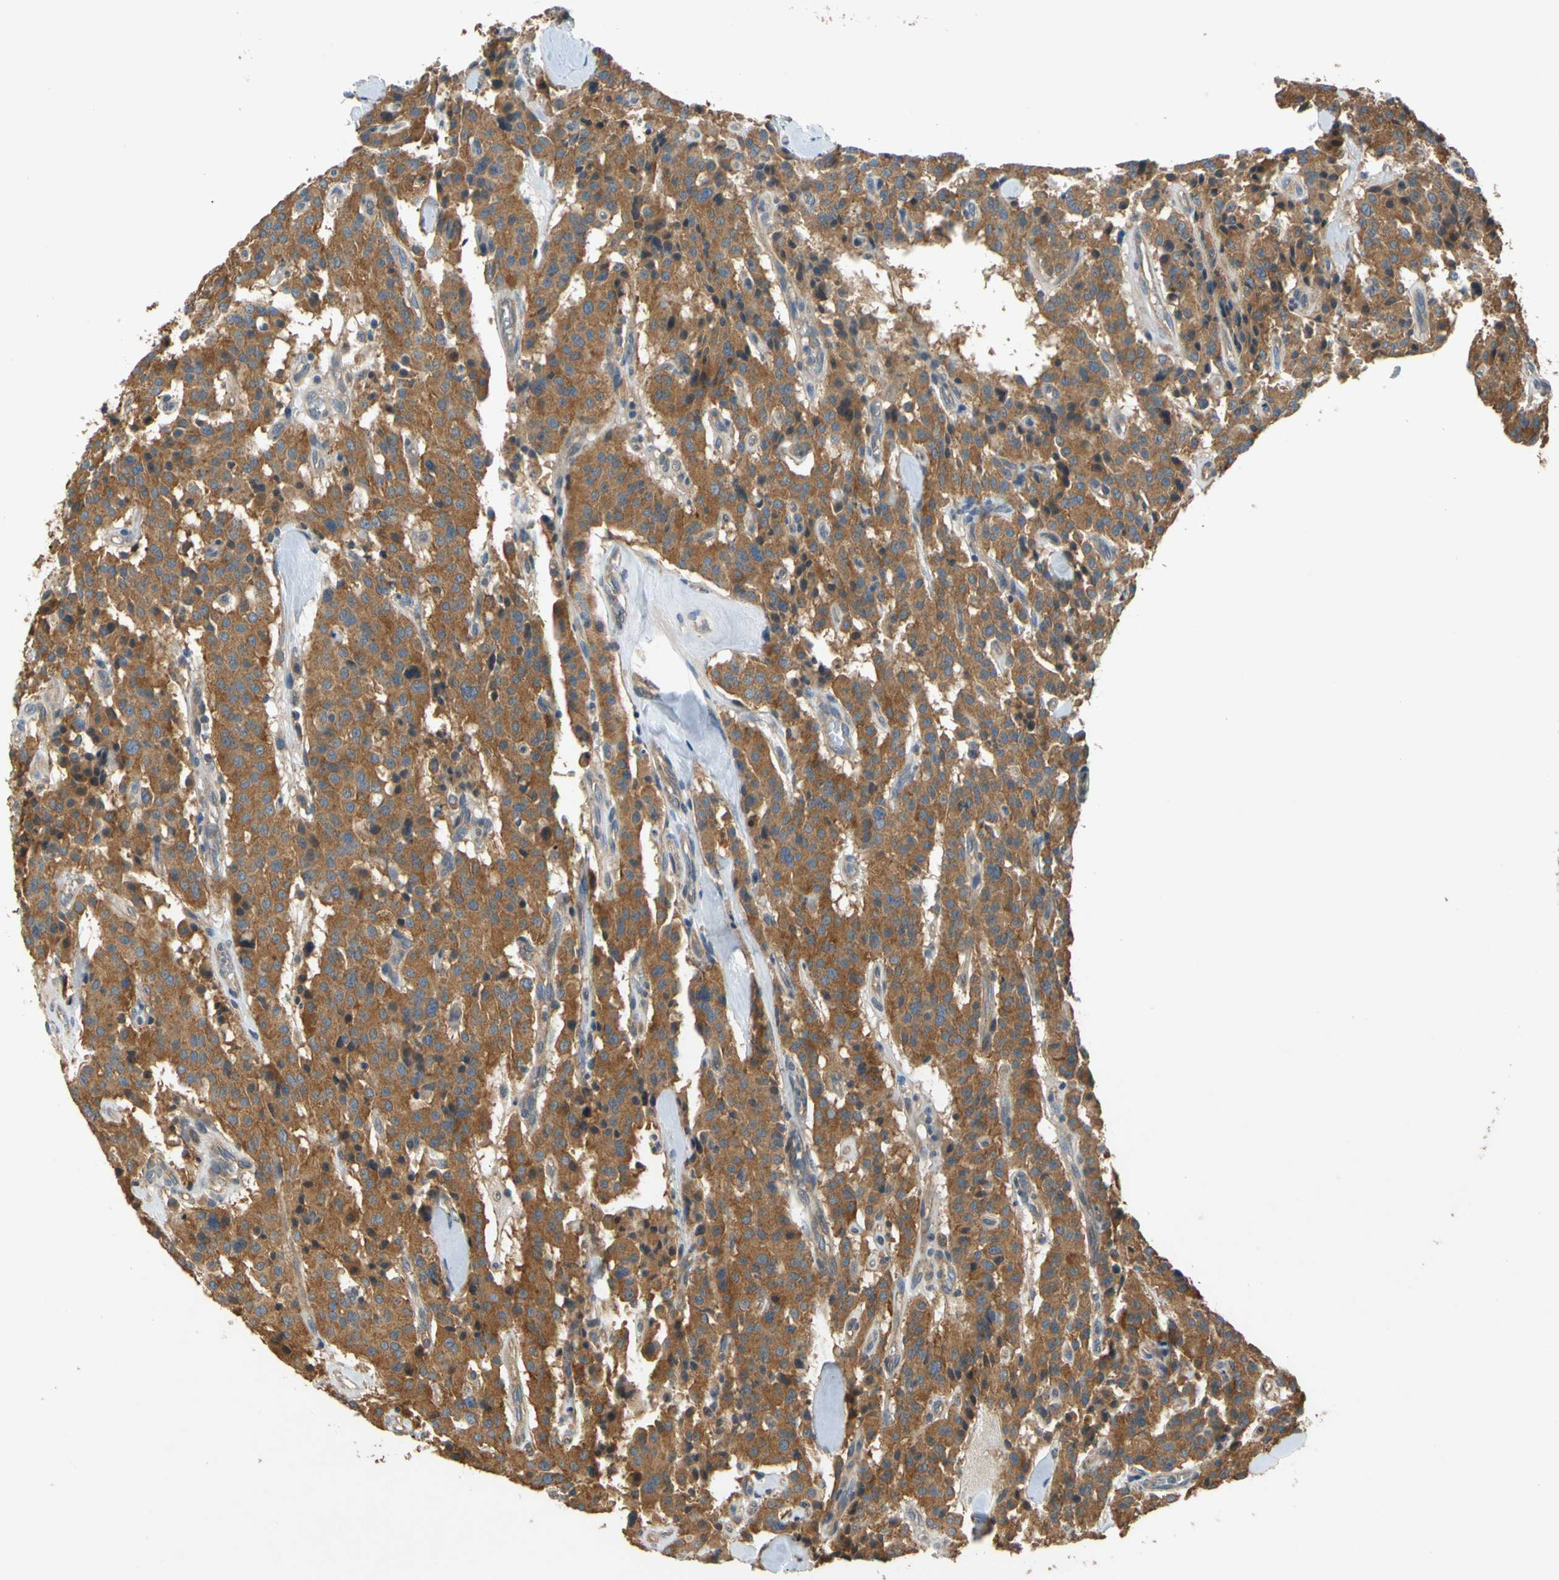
{"staining": {"intensity": "strong", "quantity": ">75%", "location": "cytoplasmic/membranous"}, "tissue": "carcinoid", "cell_type": "Tumor cells", "image_type": "cancer", "snomed": [{"axis": "morphology", "description": "Carcinoid, malignant, NOS"}, {"axis": "topography", "description": "Lung"}], "caption": "Malignant carcinoid was stained to show a protein in brown. There is high levels of strong cytoplasmic/membranous expression in about >75% of tumor cells.", "gene": "USP46", "patient": {"sex": "male", "age": 30}}